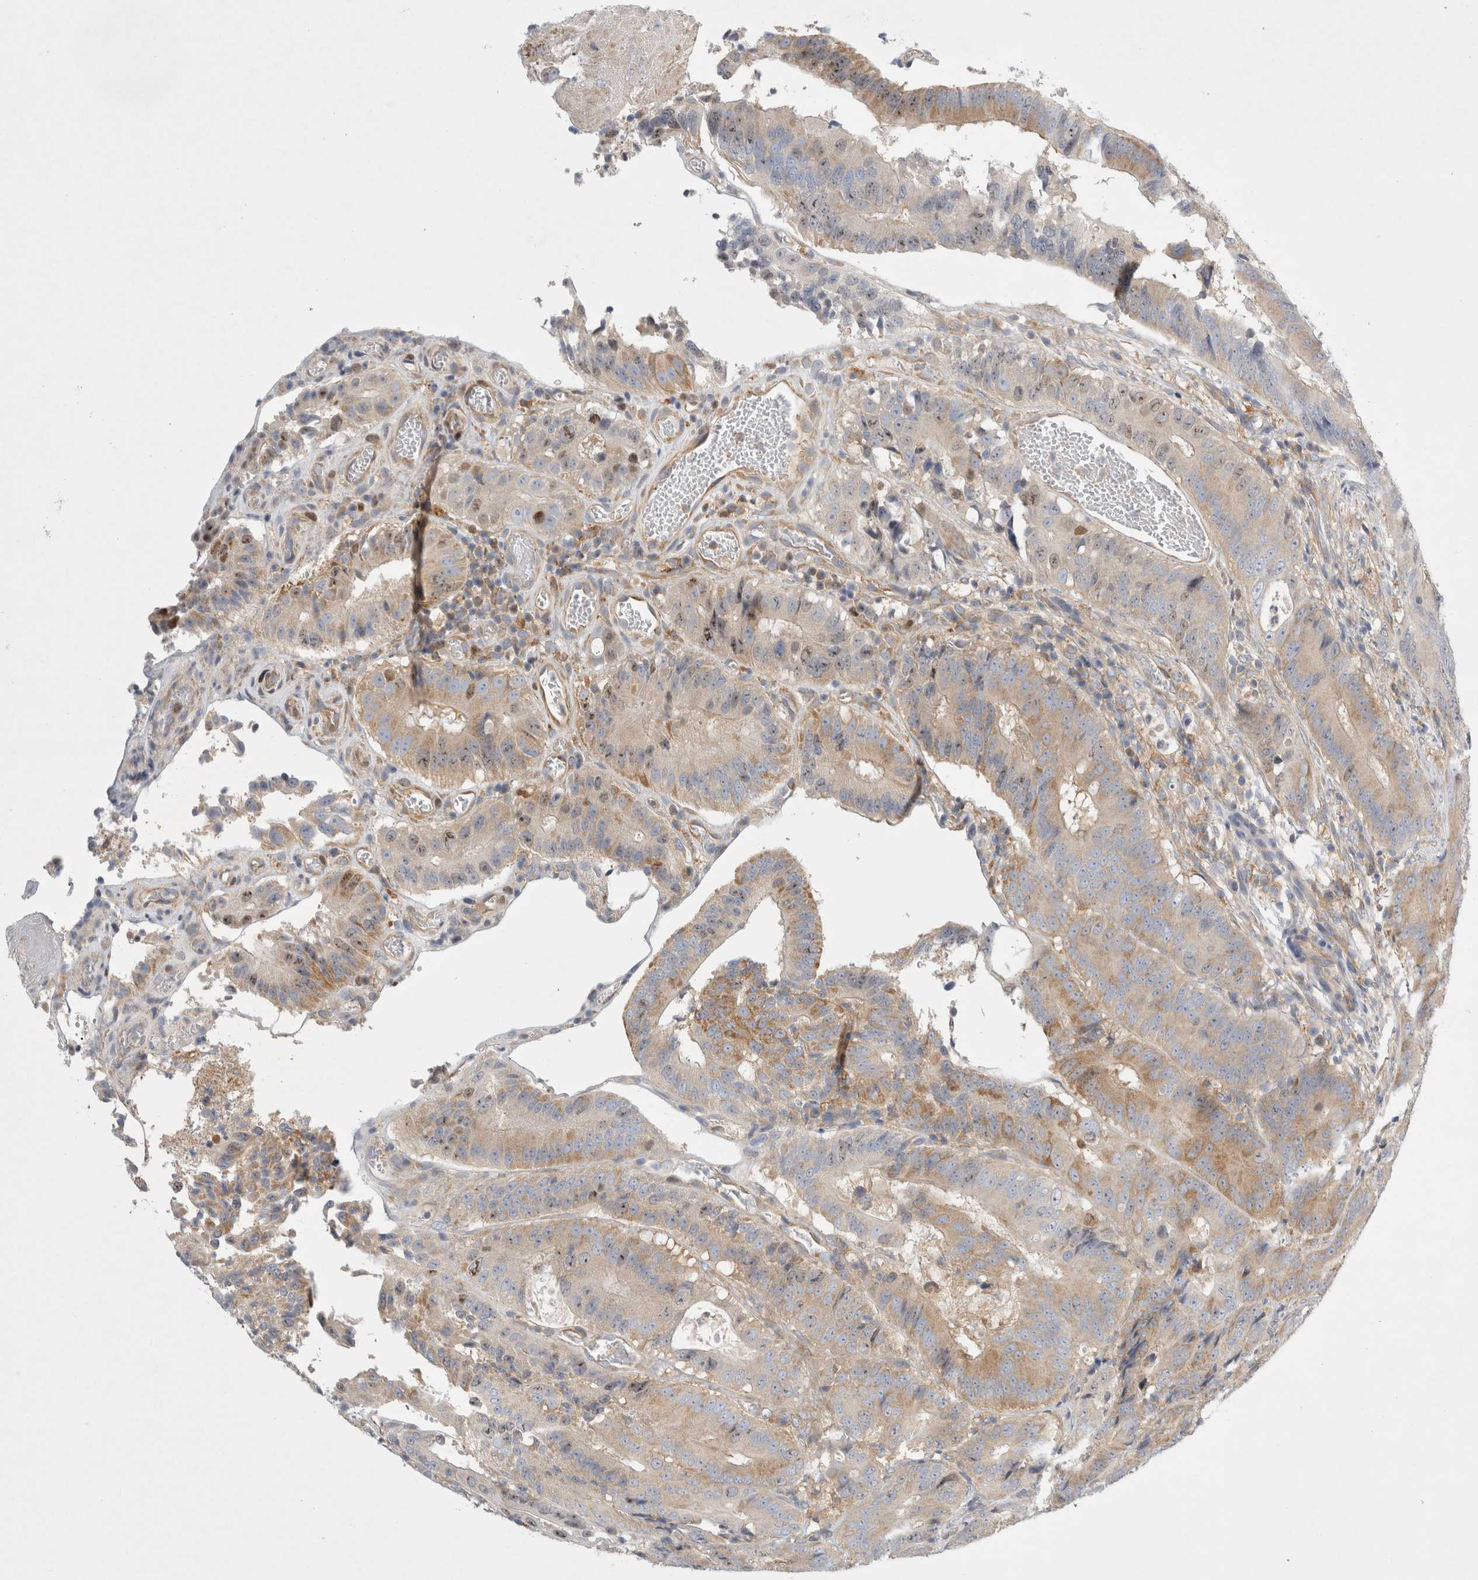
{"staining": {"intensity": "weak", "quantity": ">75%", "location": "cytoplasmic/membranous,nuclear"}, "tissue": "colorectal cancer", "cell_type": "Tumor cells", "image_type": "cancer", "snomed": [{"axis": "morphology", "description": "Adenocarcinoma, NOS"}, {"axis": "topography", "description": "Colon"}], "caption": "DAB immunohistochemical staining of human colorectal cancer (adenocarcinoma) demonstrates weak cytoplasmic/membranous and nuclear protein staining in about >75% of tumor cells.", "gene": "CDCA7L", "patient": {"sex": "male", "age": 83}}